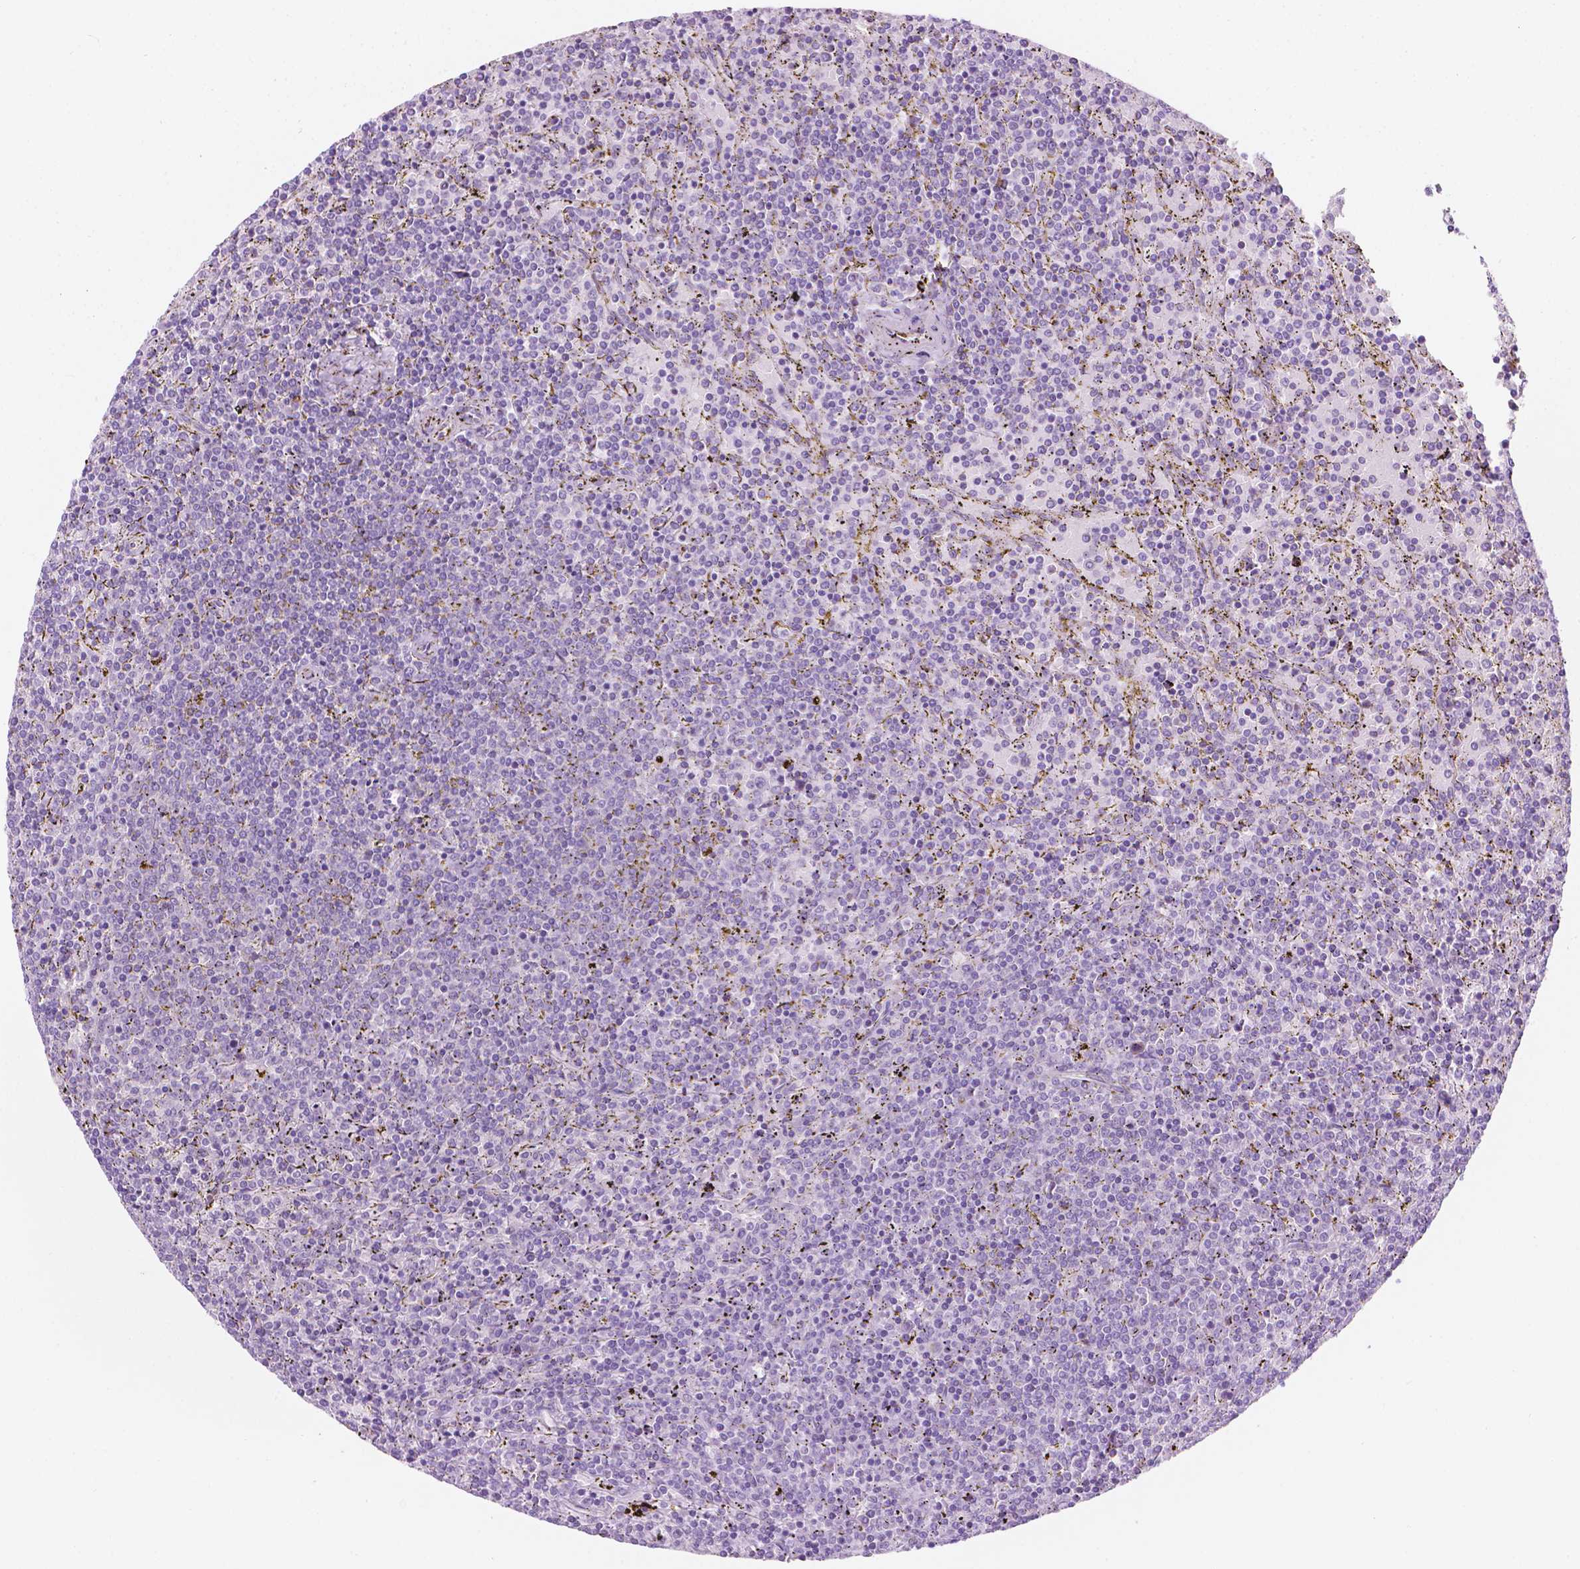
{"staining": {"intensity": "negative", "quantity": "none", "location": "none"}, "tissue": "lymphoma", "cell_type": "Tumor cells", "image_type": "cancer", "snomed": [{"axis": "morphology", "description": "Malignant lymphoma, non-Hodgkin's type, Low grade"}, {"axis": "topography", "description": "Spleen"}], "caption": "An image of human malignant lymphoma, non-Hodgkin's type (low-grade) is negative for staining in tumor cells.", "gene": "NOS1AP", "patient": {"sex": "female", "age": 77}}